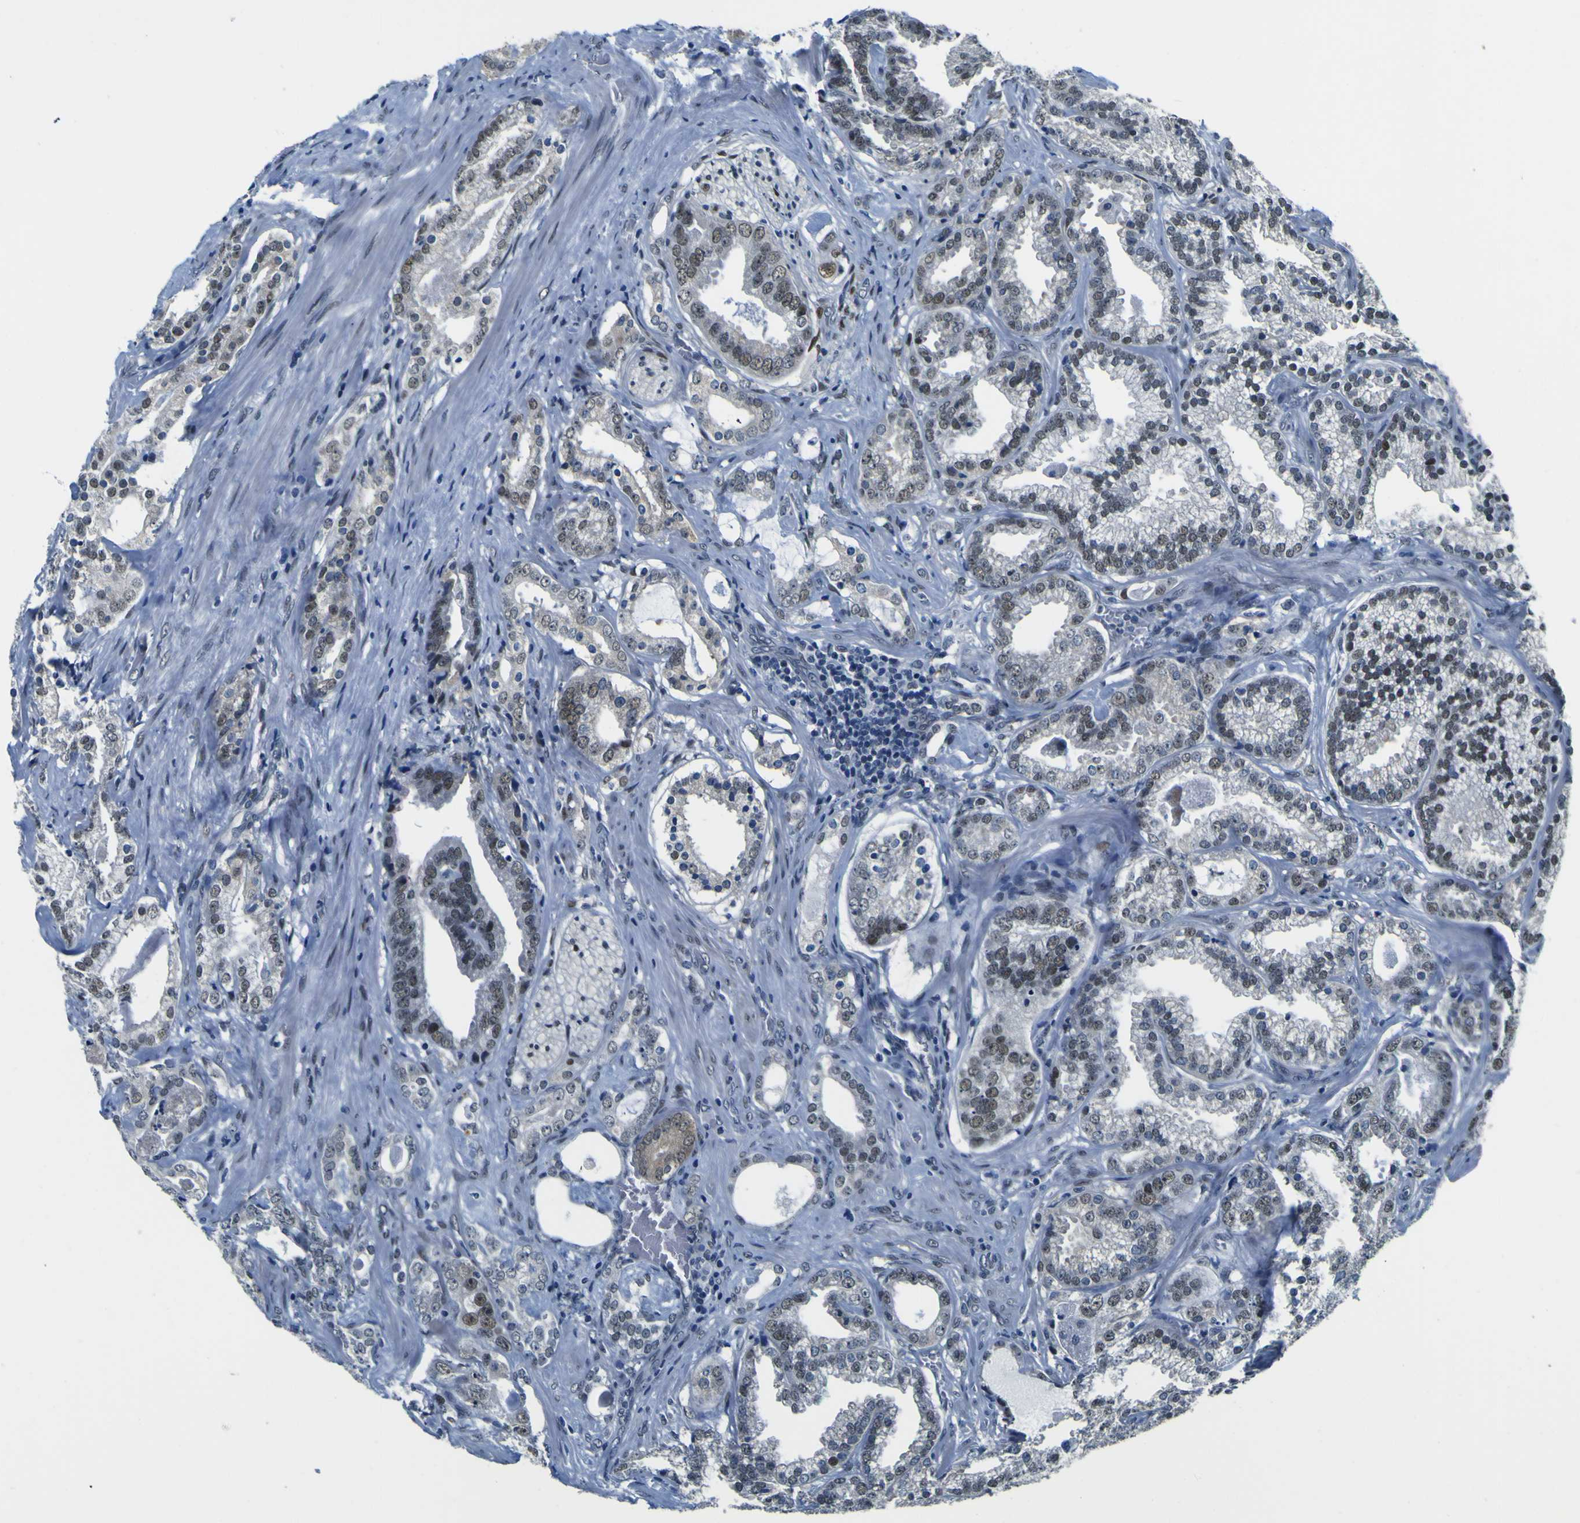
{"staining": {"intensity": "moderate", "quantity": "<25%", "location": "nuclear"}, "tissue": "prostate cancer", "cell_type": "Tumor cells", "image_type": "cancer", "snomed": [{"axis": "morphology", "description": "Adenocarcinoma, Low grade"}, {"axis": "topography", "description": "Prostate"}], "caption": "Moderate nuclear expression is identified in approximately <25% of tumor cells in prostate low-grade adenocarcinoma.", "gene": "CUL4B", "patient": {"sex": "male", "age": 59}}